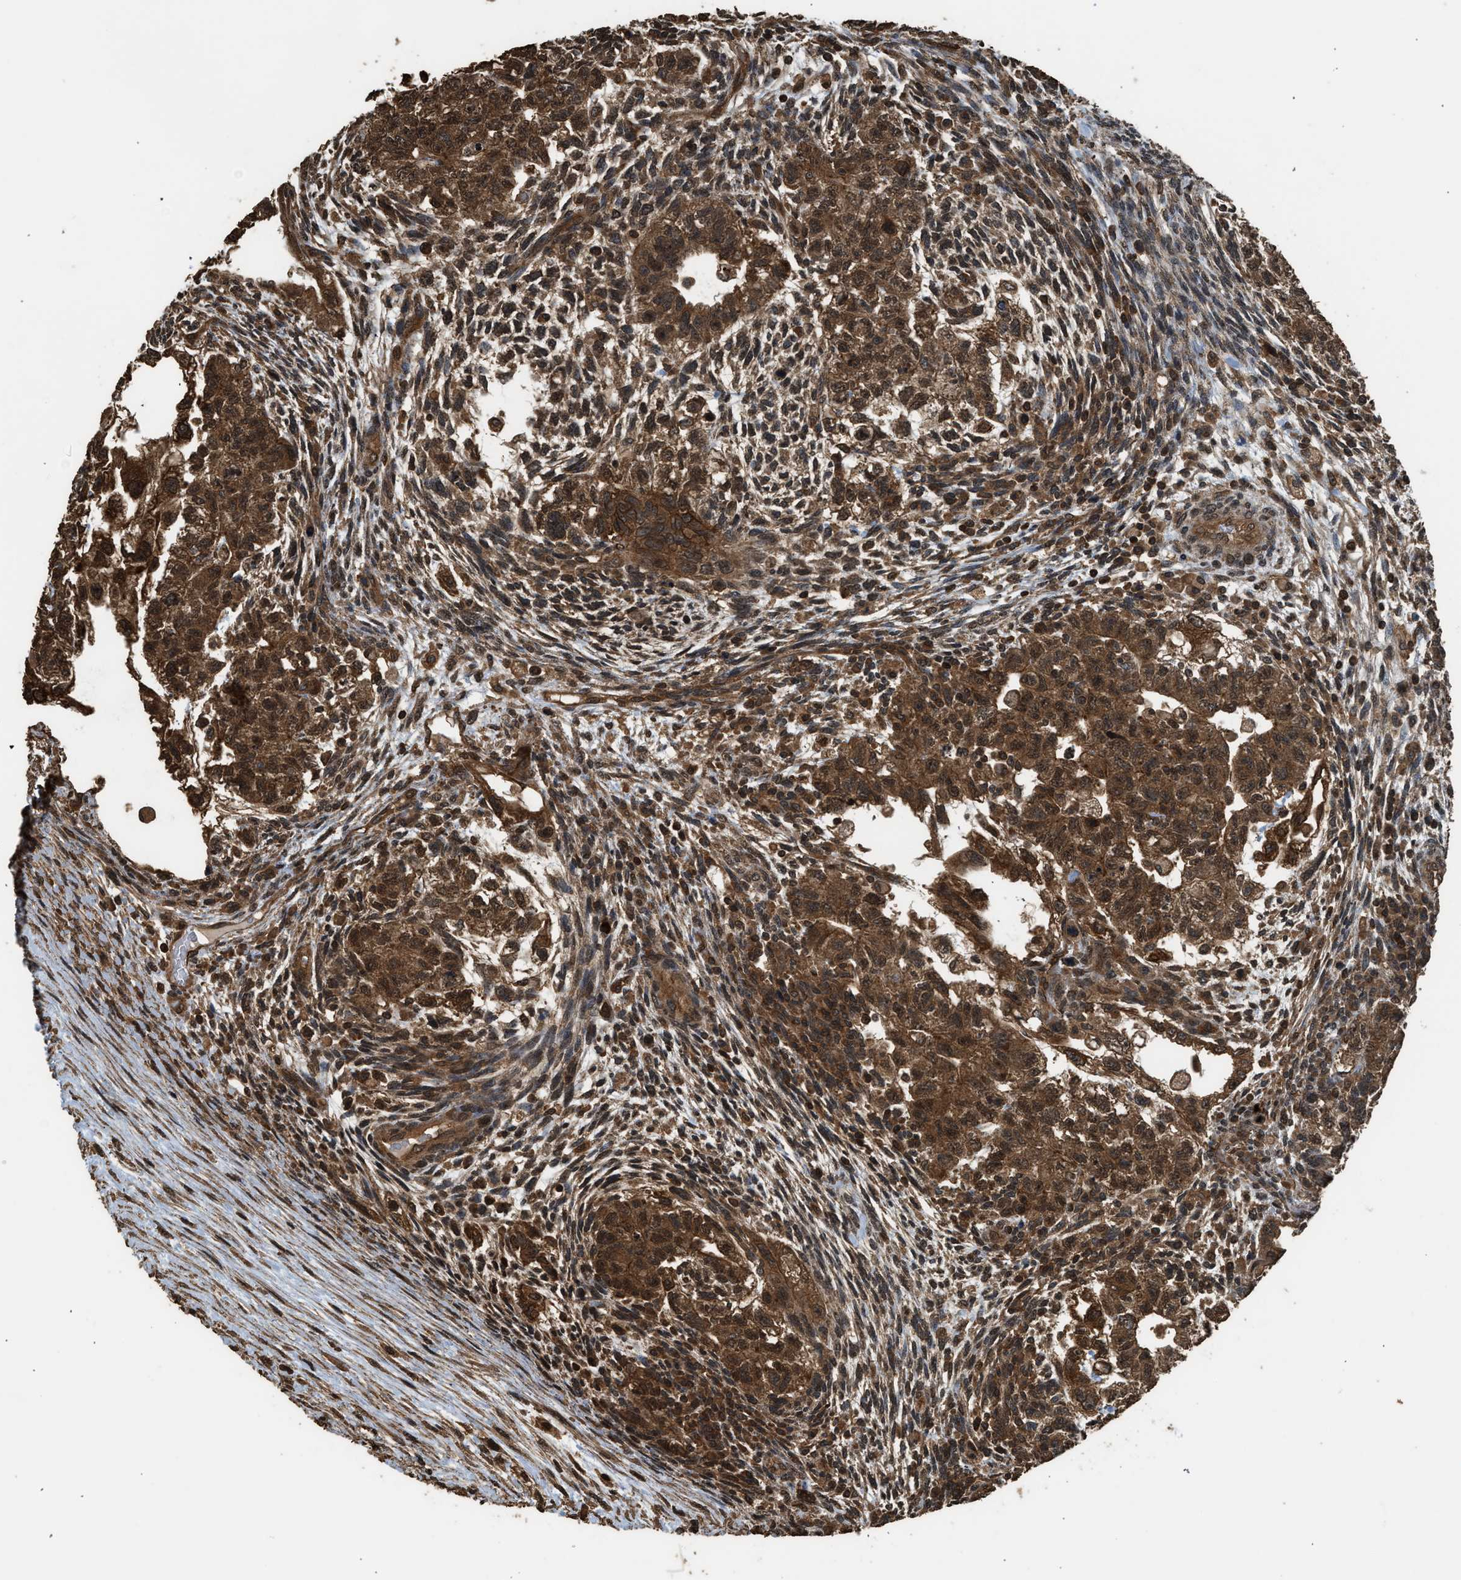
{"staining": {"intensity": "strong", "quantity": ">75%", "location": "cytoplasmic/membranous,nuclear"}, "tissue": "testis cancer", "cell_type": "Tumor cells", "image_type": "cancer", "snomed": [{"axis": "morphology", "description": "Normal tissue, NOS"}, {"axis": "morphology", "description": "Carcinoma, Embryonal, NOS"}, {"axis": "topography", "description": "Testis"}], "caption": "An IHC photomicrograph of tumor tissue is shown. Protein staining in brown labels strong cytoplasmic/membranous and nuclear positivity in testis cancer within tumor cells.", "gene": "MYBL2", "patient": {"sex": "male", "age": 36}}